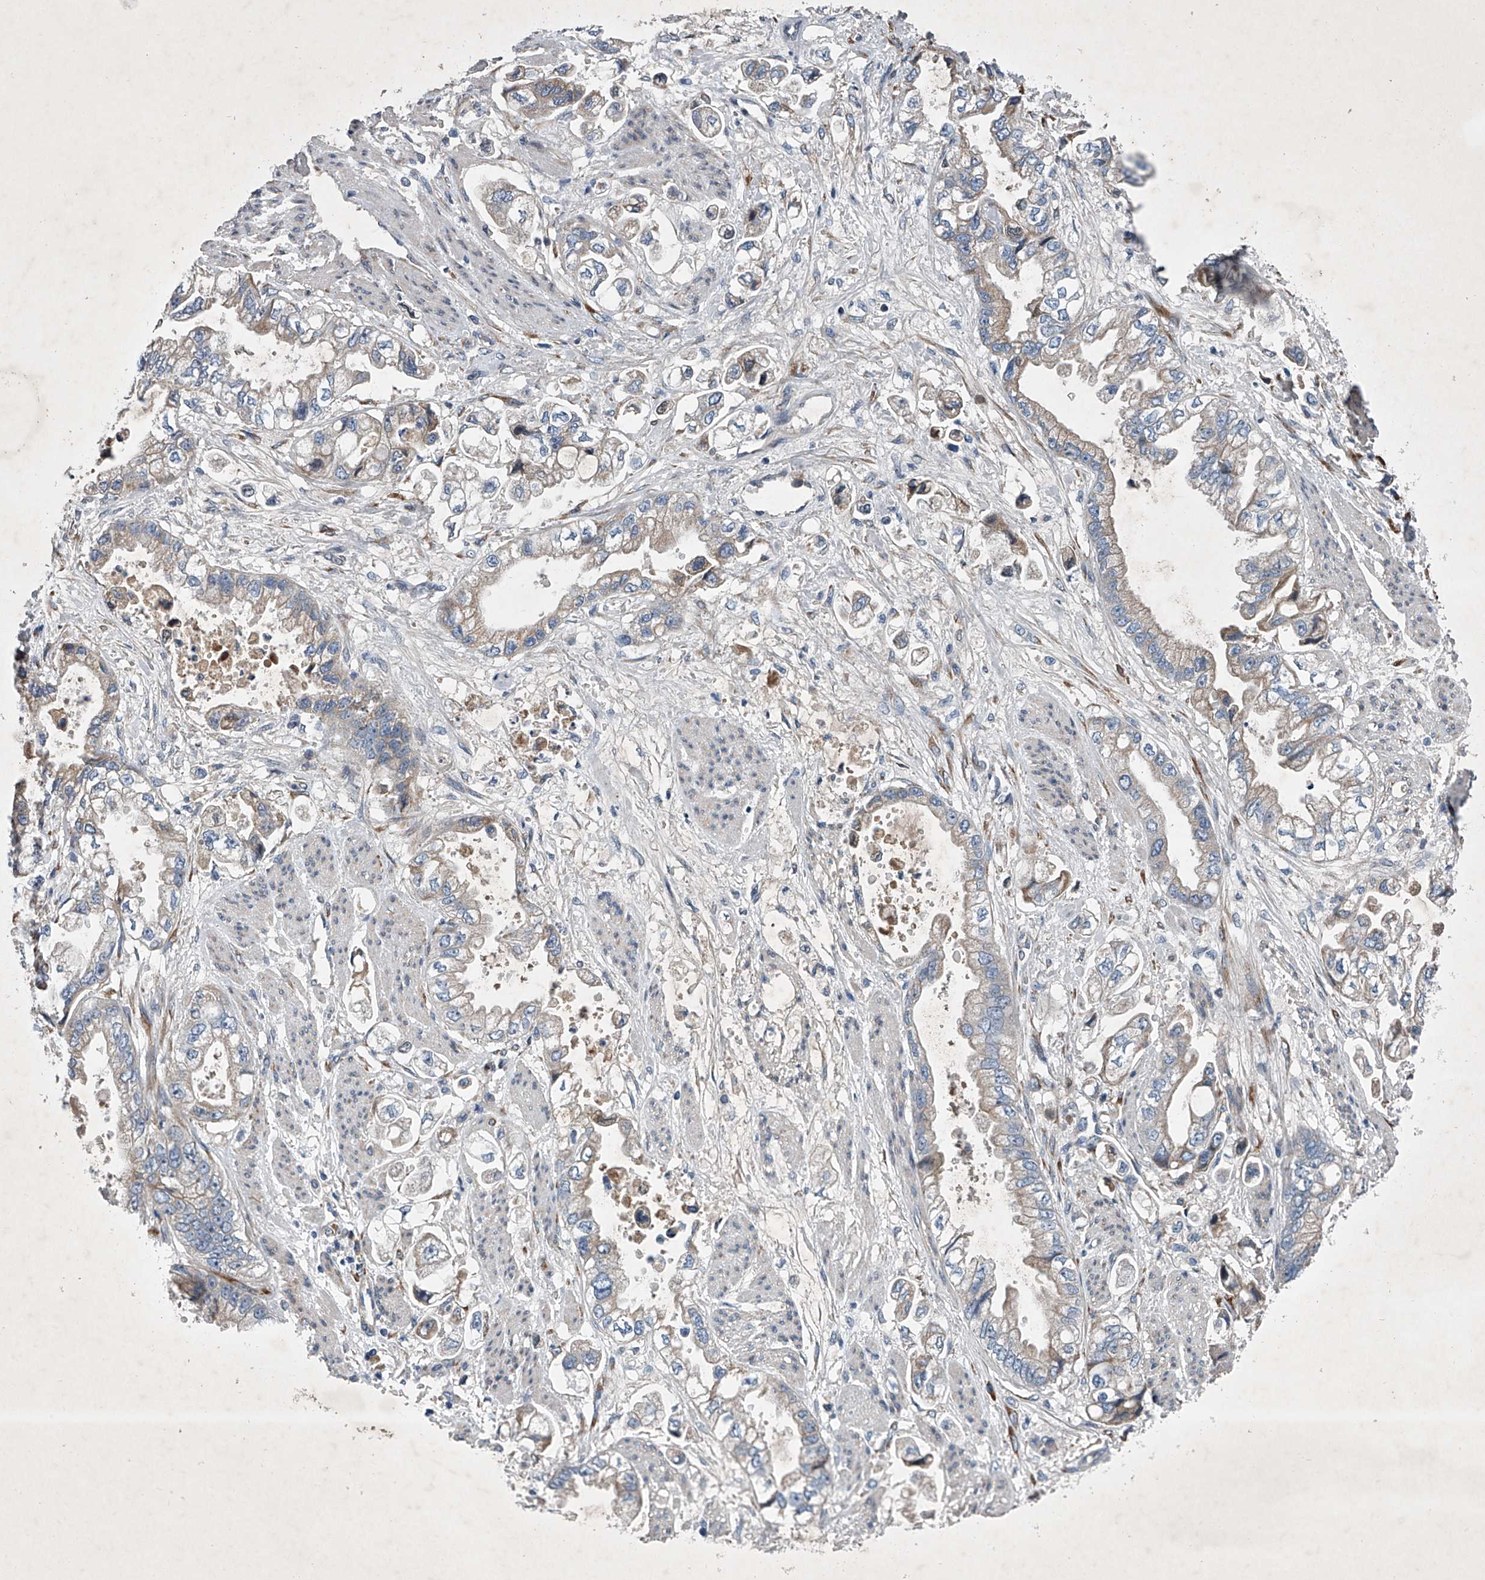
{"staining": {"intensity": "weak", "quantity": "<25%", "location": "cytoplasmic/membranous"}, "tissue": "stomach cancer", "cell_type": "Tumor cells", "image_type": "cancer", "snomed": [{"axis": "morphology", "description": "Adenocarcinoma, NOS"}, {"axis": "topography", "description": "Stomach"}], "caption": "High power microscopy micrograph of an immunohistochemistry (IHC) histopathology image of stomach cancer (adenocarcinoma), revealing no significant positivity in tumor cells.", "gene": "ABCG1", "patient": {"sex": "male", "age": 62}}